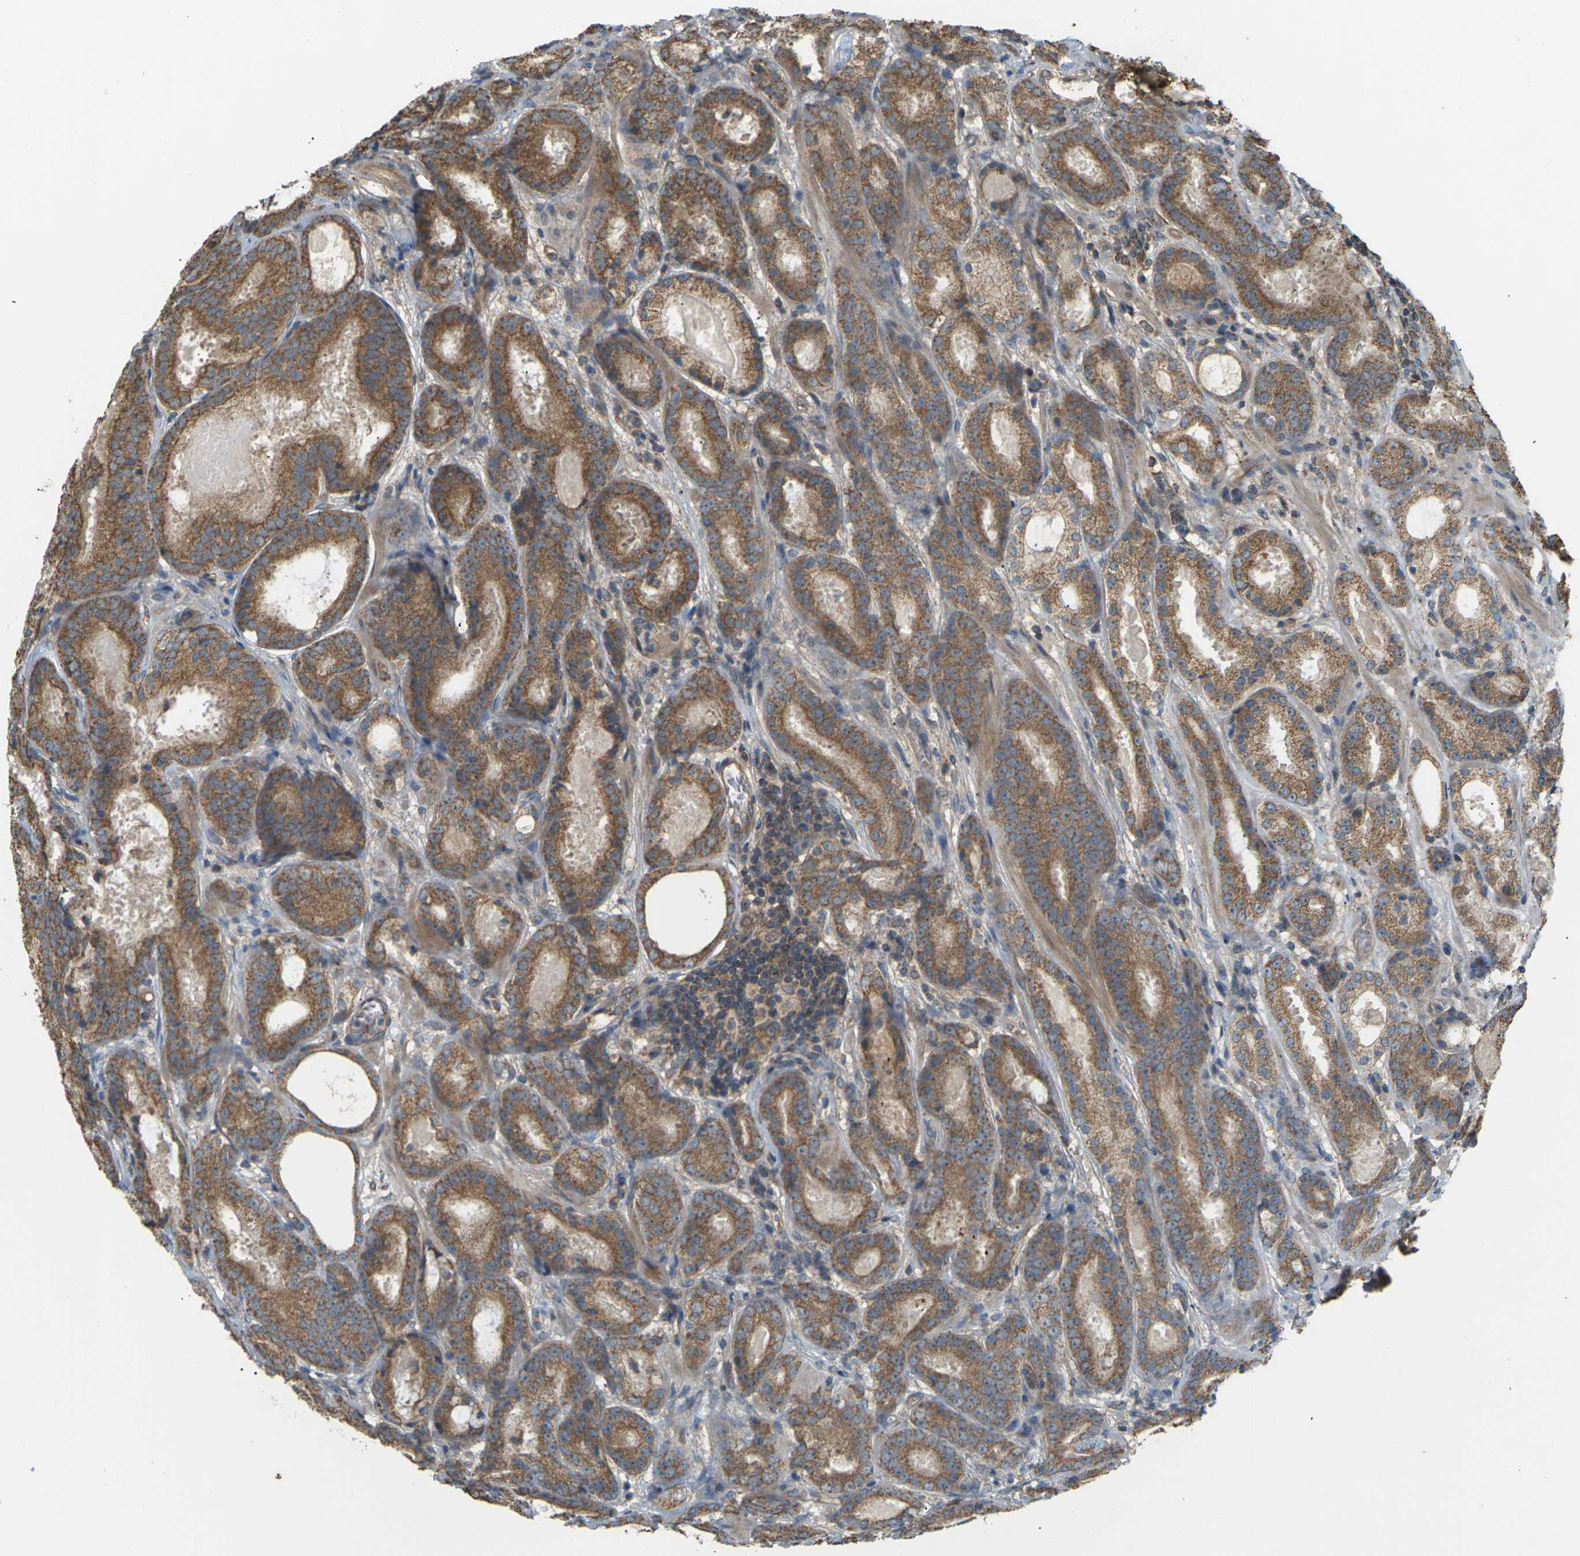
{"staining": {"intensity": "moderate", "quantity": ">75%", "location": "cytoplasmic/membranous"}, "tissue": "prostate cancer", "cell_type": "Tumor cells", "image_type": "cancer", "snomed": [{"axis": "morphology", "description": "Adenocarcinoma, Low grade"}, {"axis": "topography", "description": "Prostate"}], "caption": "An immunohistochemistry (IHC) photomicrograph of neoplastic tissue is shown. Protein staining in brown labels moderate cytoplasmic/membranous positivity in prostate cancer (adenocarcinoma (low-grade)) within tumor cells. (DAB IHC, brown staining for protein, blue staining for nuclei).", "gene": "KSR1", "patient": {"sex": "male", "age": 69}}